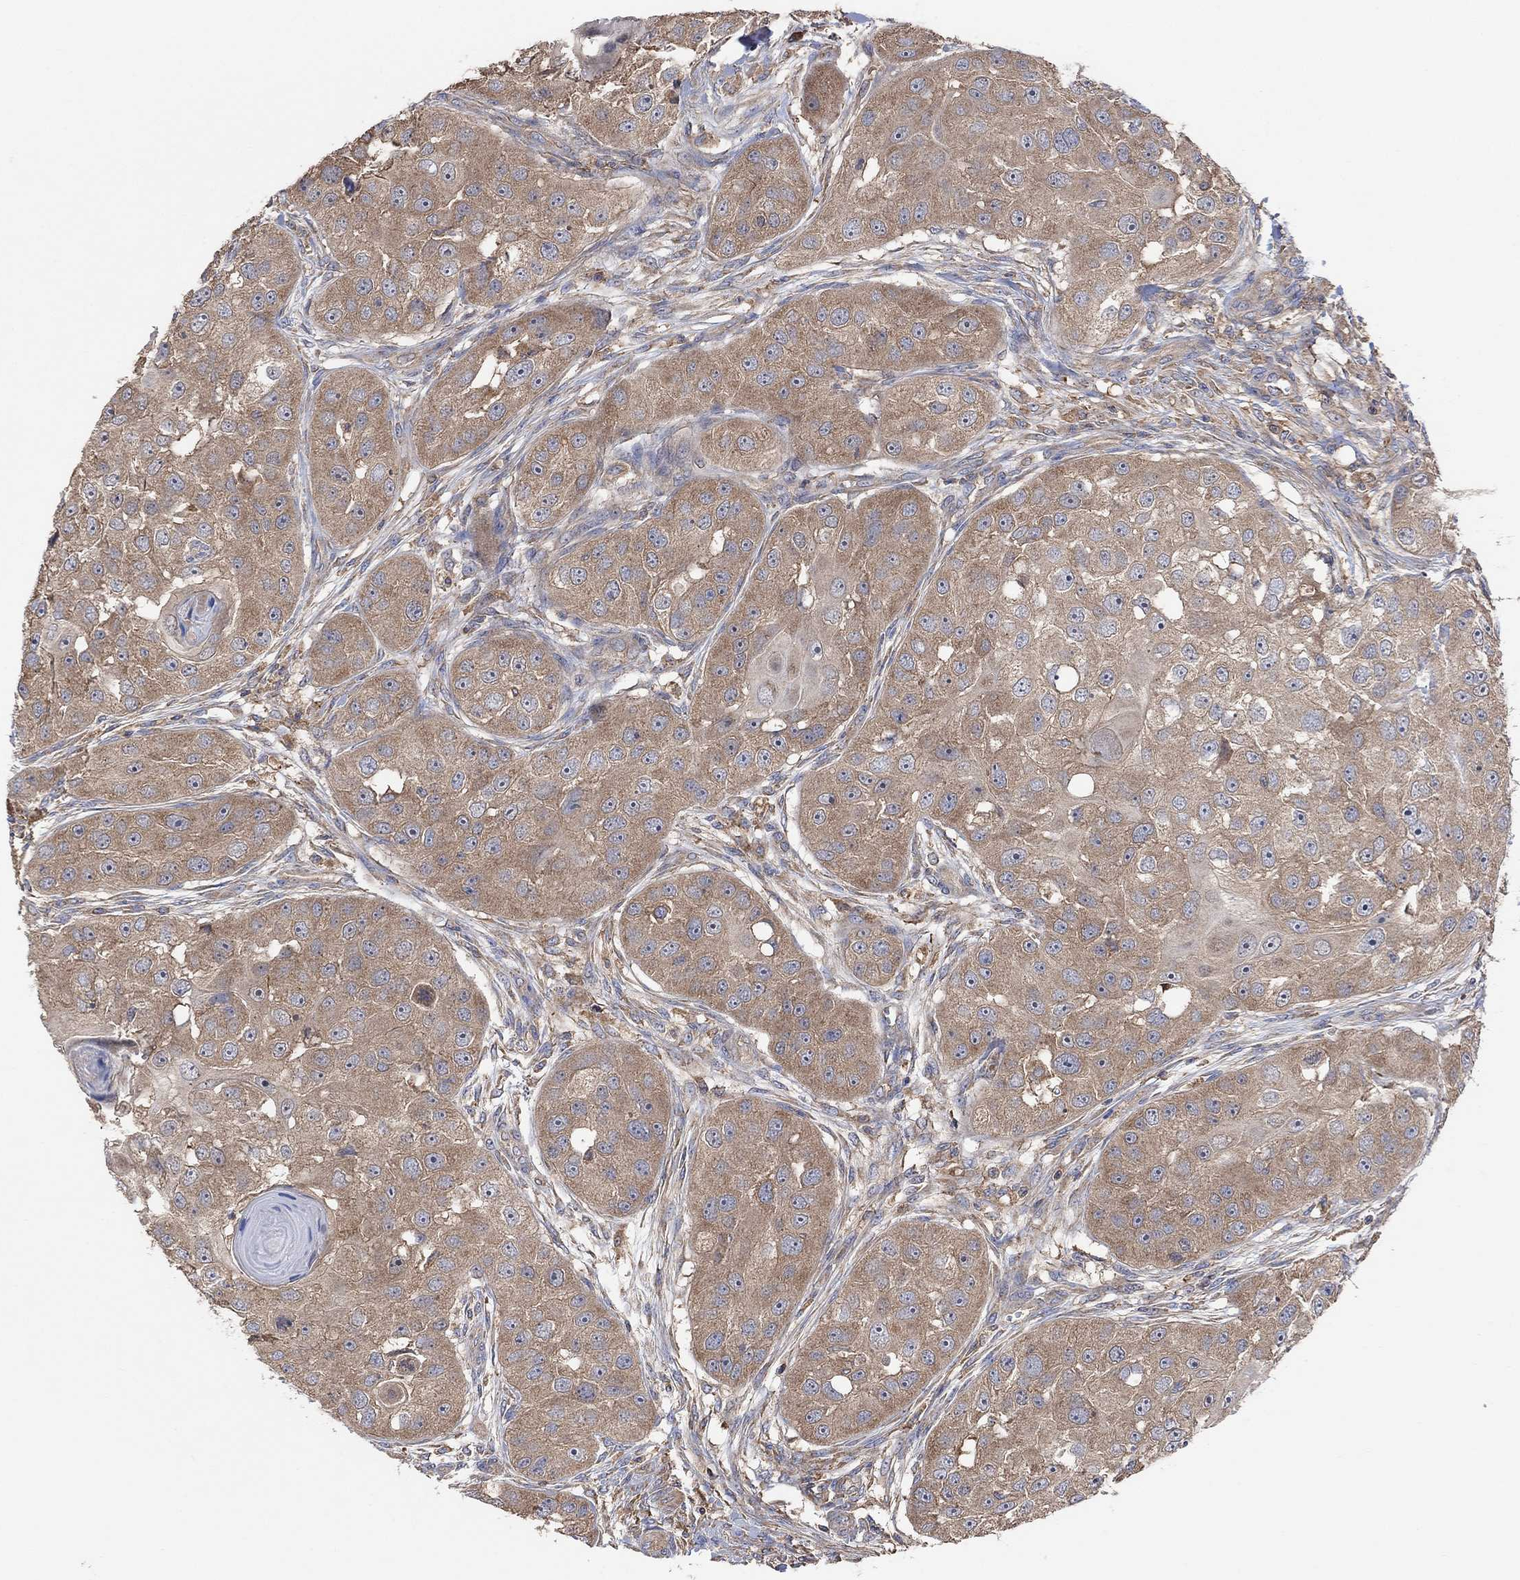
{"staining": {"intensity": "weak", "quantity": ">75%", "location": "cytoplasmic/membranous"}, "tissue": "head and neck cancer", "cell_type": "Tumor cells", "image_type": "cancer", "snomed": [{"axis": "morphology", "description": "Squamous cell carcinoma, NOS"}, {"axis": "topography", "description": "Head-Neck"}], "caption": "Head and neck squamous cell carcinoma stained with a protein marker shows weak staining in tumor cells.", "gene": "BLOC1S3", "patient": {"sex": "male", "age": 51}}